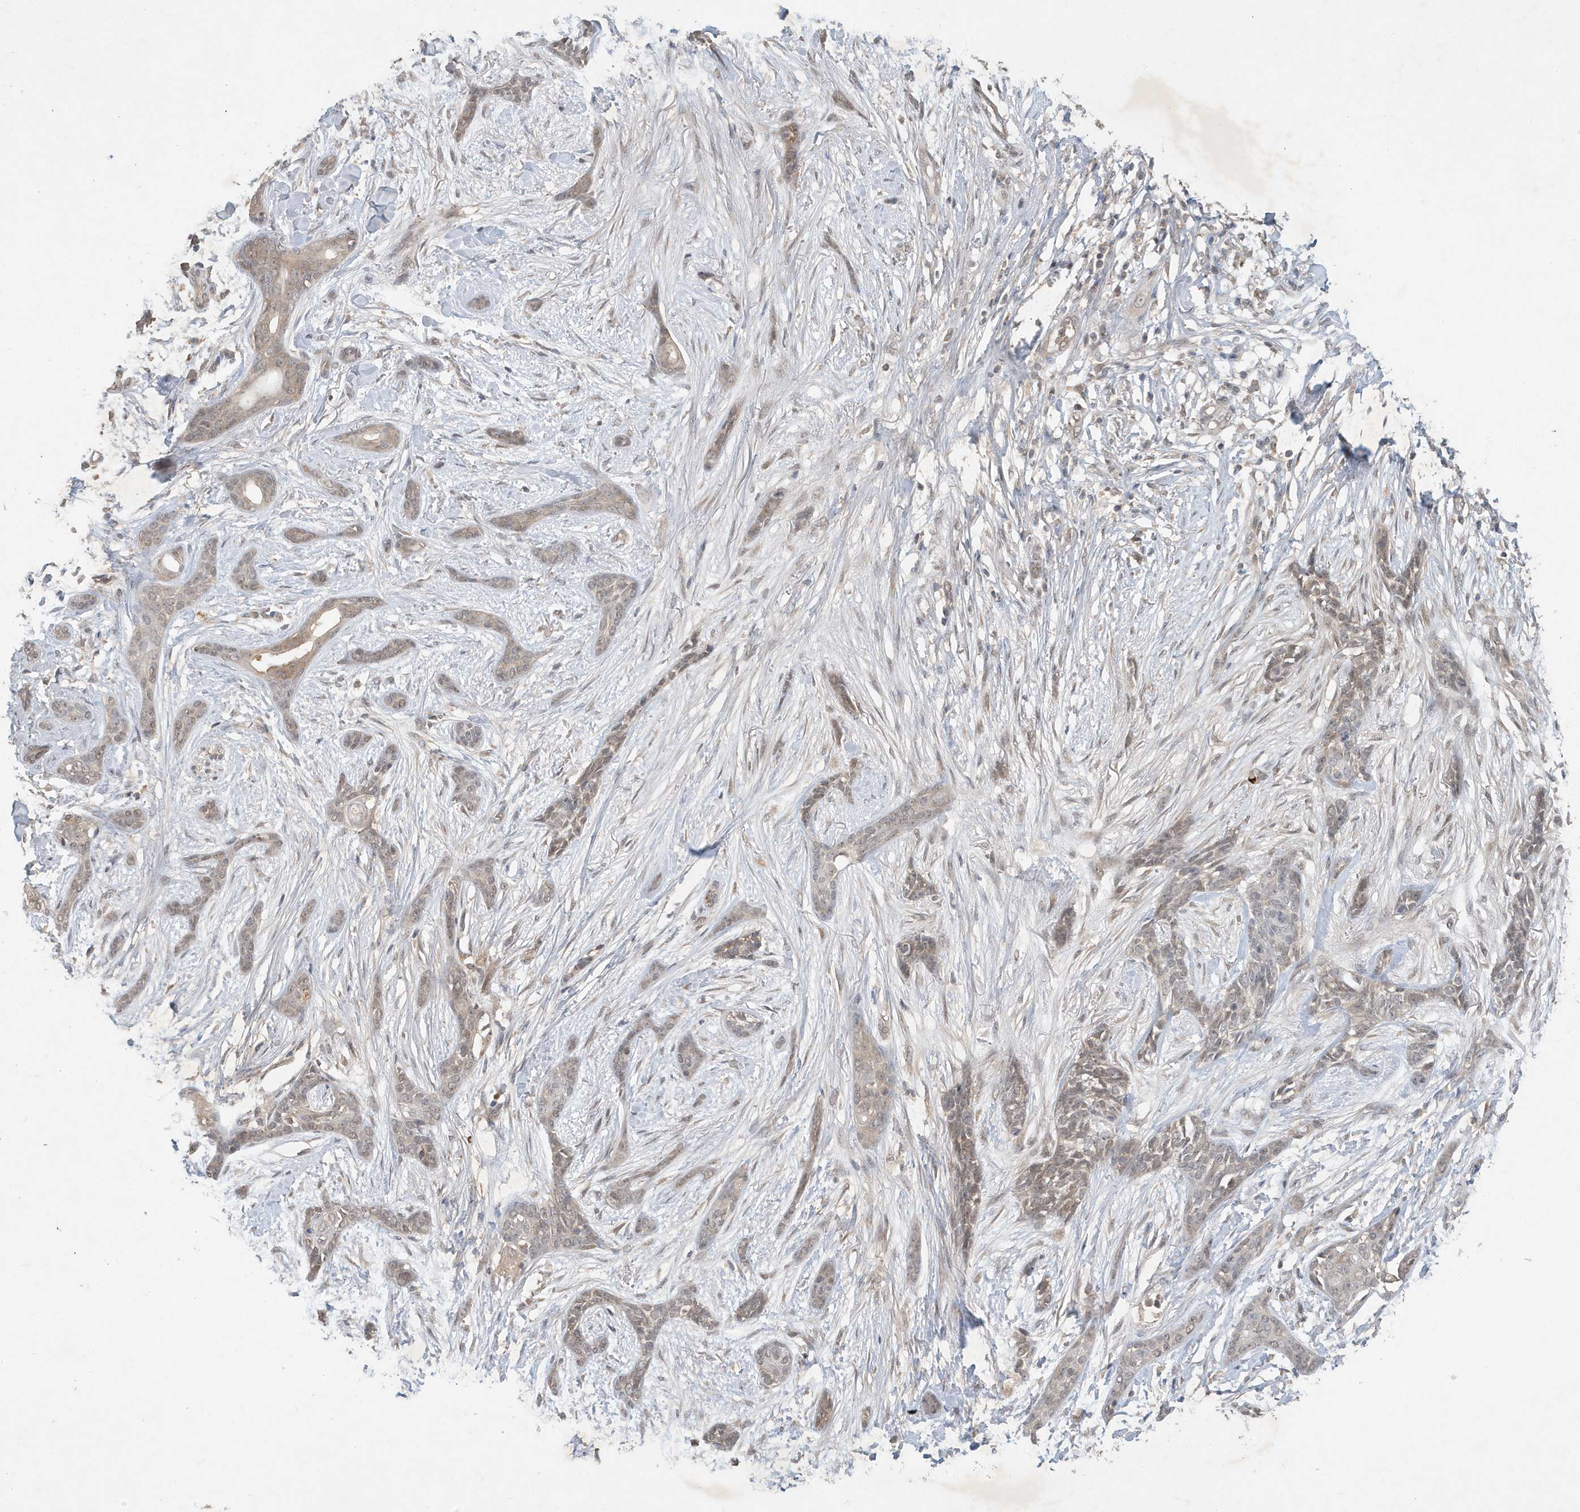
{"staining": {"intensity": "weak", "quantity": "<25%", "location": "cytoplasmic/membranous"}, "tissue": "skin cancer", "cell_type": "Tumor cells", "image_type": "cancer", "snomed": [{"axis": "morphology", "description": "Basal cell carcinoma"}, {"axis": "morphology", "description": "Adnexal tumor, benign"}, {"axis": "topography", "description": "Skin"}], "caption": "There is no significant positivity in tumor cells of skin cancer.", "gene": "ABCB9", "patient": {"sex": "female", "age": 42}}